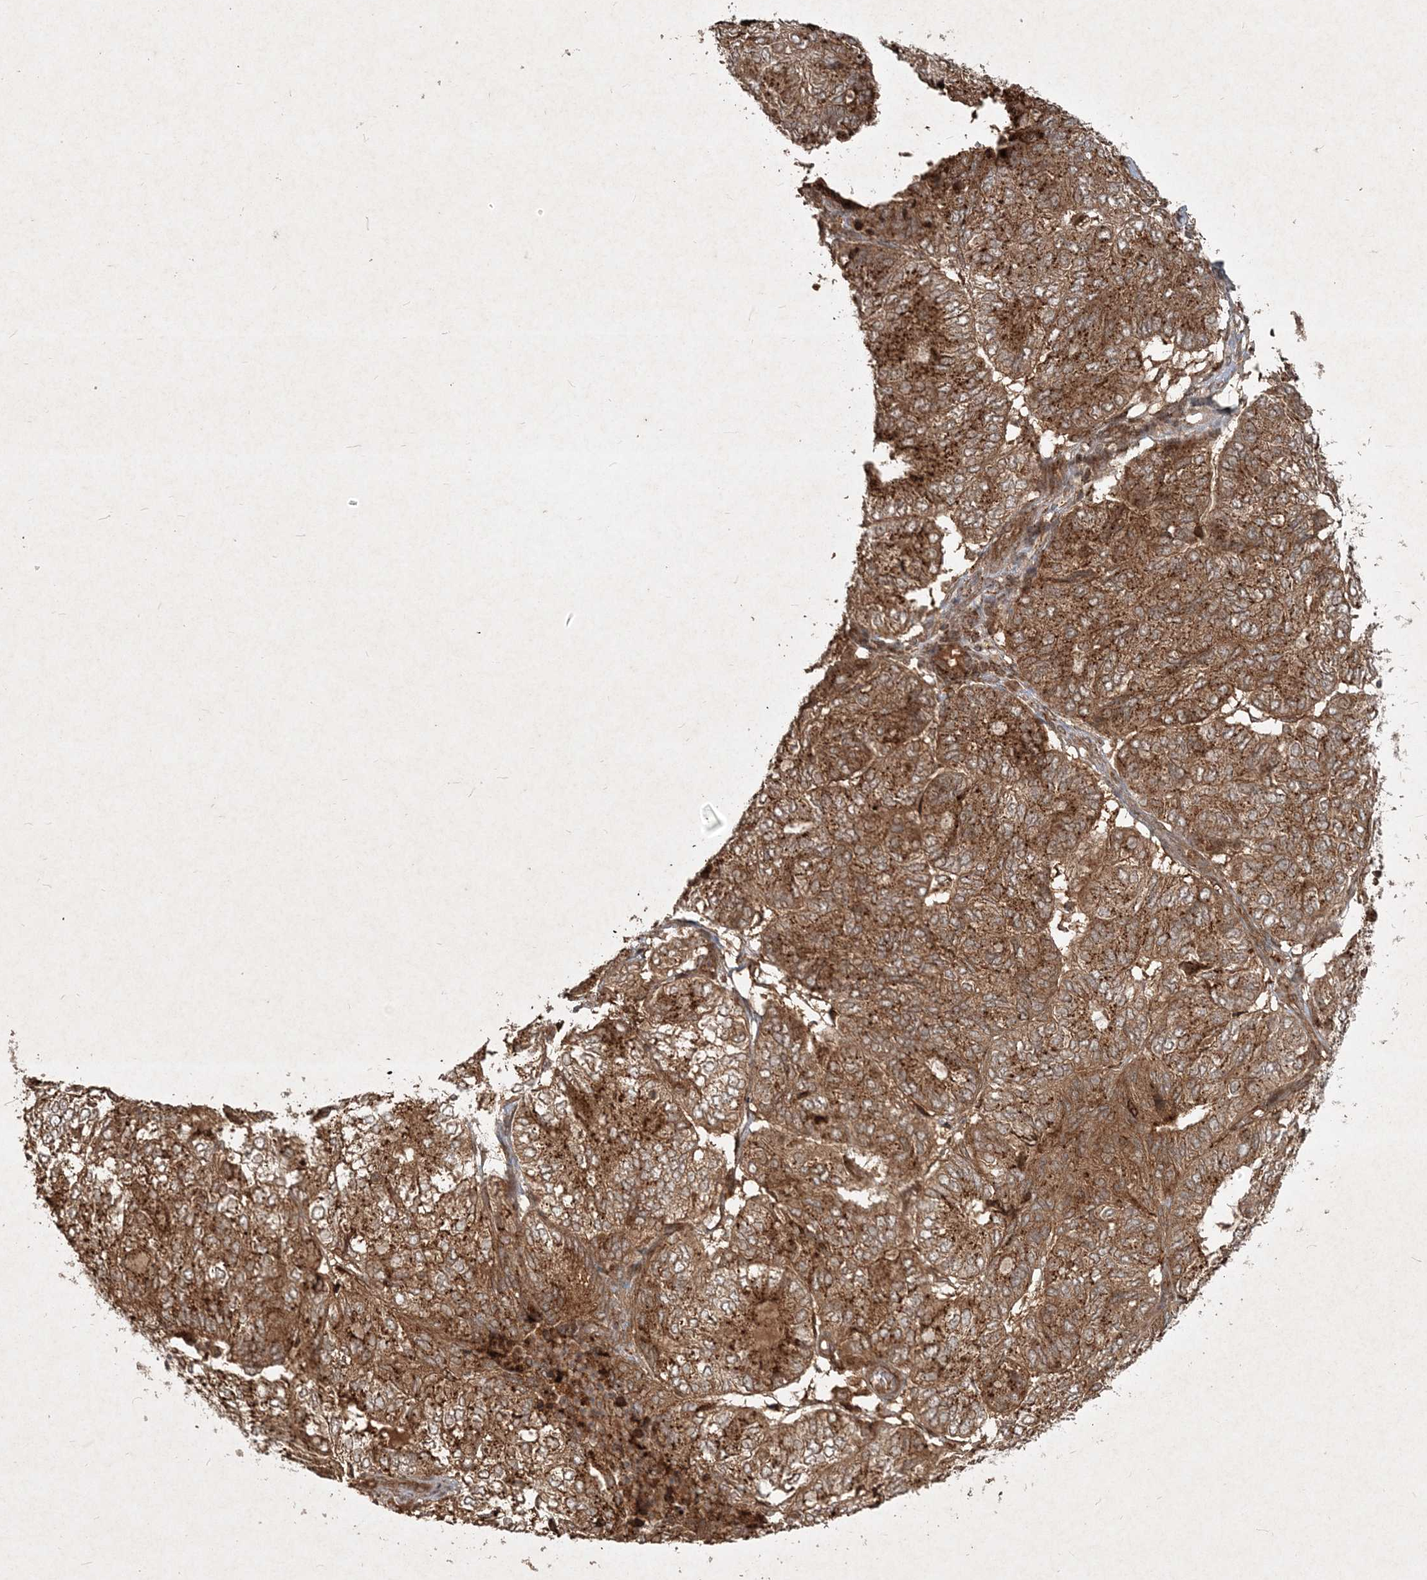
{"staining": {"intensity": "strong", "quantity": ">75%", "location": "cytoplasmic/membranous"}, "tissue": "endometrial cancer", "cell_type": "Tumor cells", "image_type": "cancer", "snomed": [{"axis": "morphology", "description": "Adenocarcinoma, NOS"}, {"axis": "topography", "description": "Uterus"}], "caption": "Endometrial adenocarcinoma stained with DAB immunohistochemistry (IHC) reveals high levels of strong cytoplasmic/membranous staining in approximately >75% of tumor cells.", "gene": "NARS1", "patient": {"sex": "female", "age": 60}}